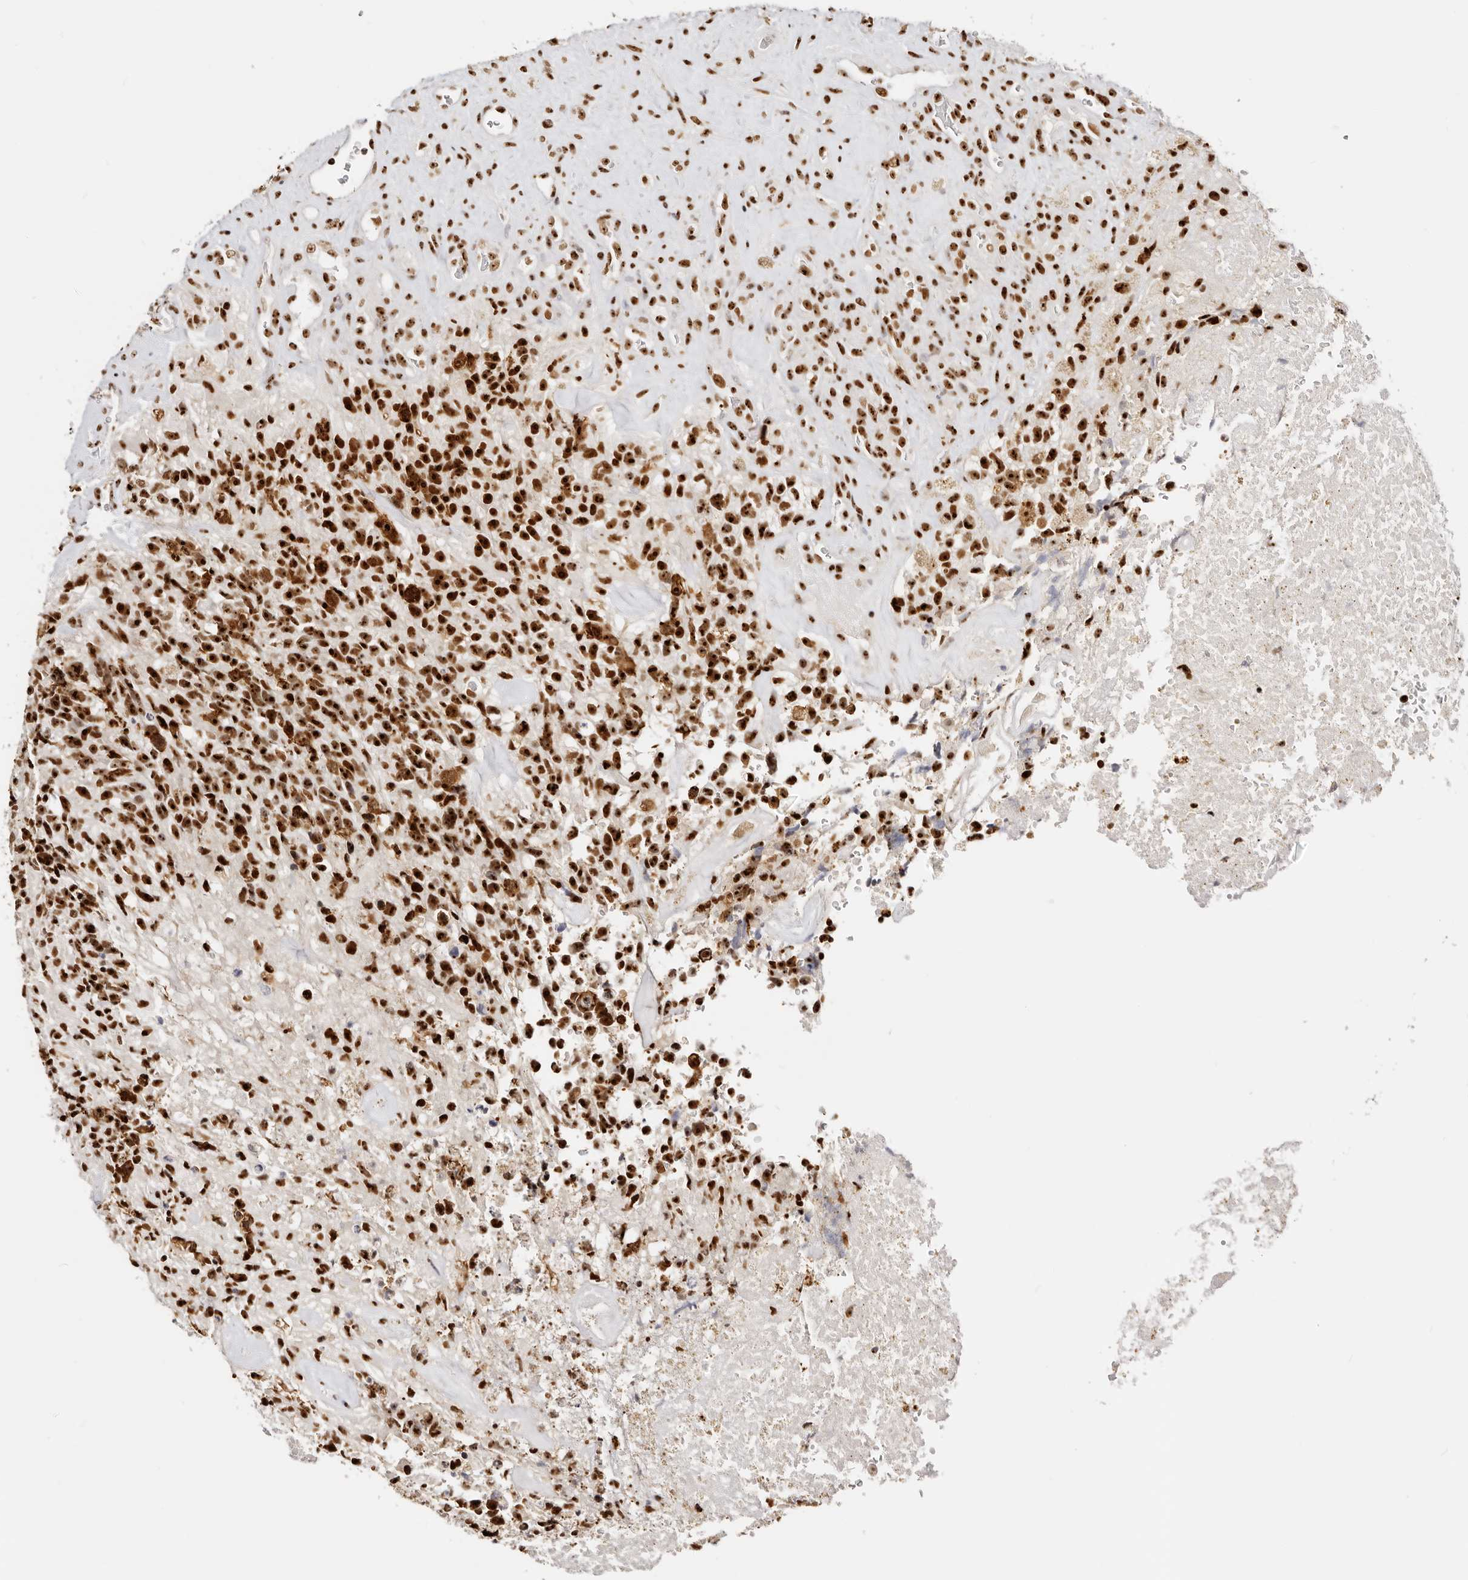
{"staining": {"intensity": "strong", "quantity": ">75%", "location": "nuclear"}, "tissue": "glioma", "cell_type": "Tumor cells", "image_type": "cancer", "snomed": [{"axis": "morphology", "description": "Glioma, malignant, High grade"}, {"axis": "topography", "description": "Brain"}], "caption": "A high-resolution image shows immunohistochemistry staining of malignant glioma (high-grade), which demonstrates strong nuclear expression in approximately >75% of tumor cells. (DAB = brown stain, brightfield microscopy at high magnification).", "gene": "IQGAP3", "patient": {"sex": "male", "age": 69}}